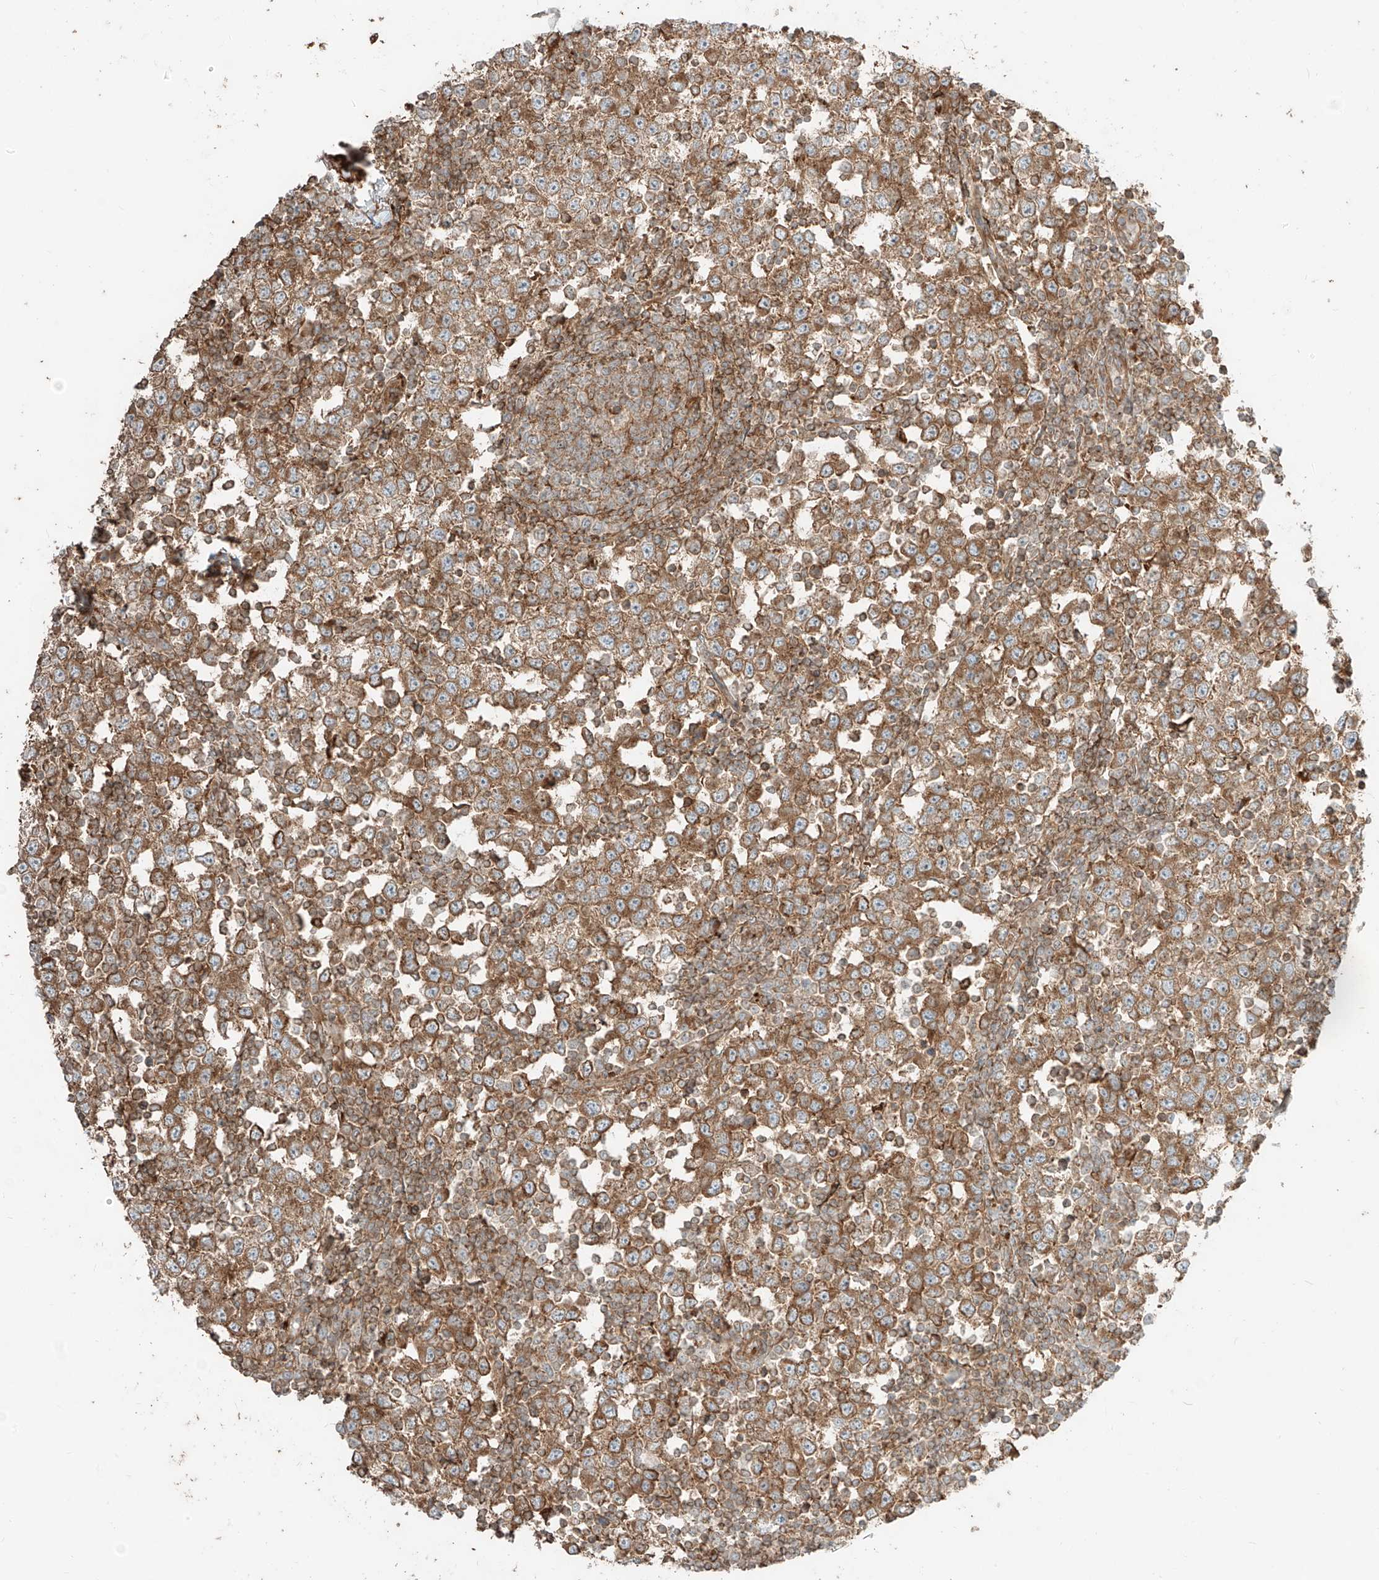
{"staining": {"intensity": "moderate", "quantity": ">75%", "location": "cytoplasmic/membranous"}, "tissue": "testis cancer", "cell_type": "Tumor cells", "image_type": "cancer", "snomed": [{"axis": "morphology", "description": "Seminoma, NOS"}, {"axis": "topography", "description": "Testis"}], "caption": "A photomicrograph showing moderate cytoplasmic/membranous expression in approximately >75% of tumor cells in testis cancer, as visualized by brown immunohistochemical staining.", "gene": "CCDC115", "patient": {"sex": "male", "age": 65}}